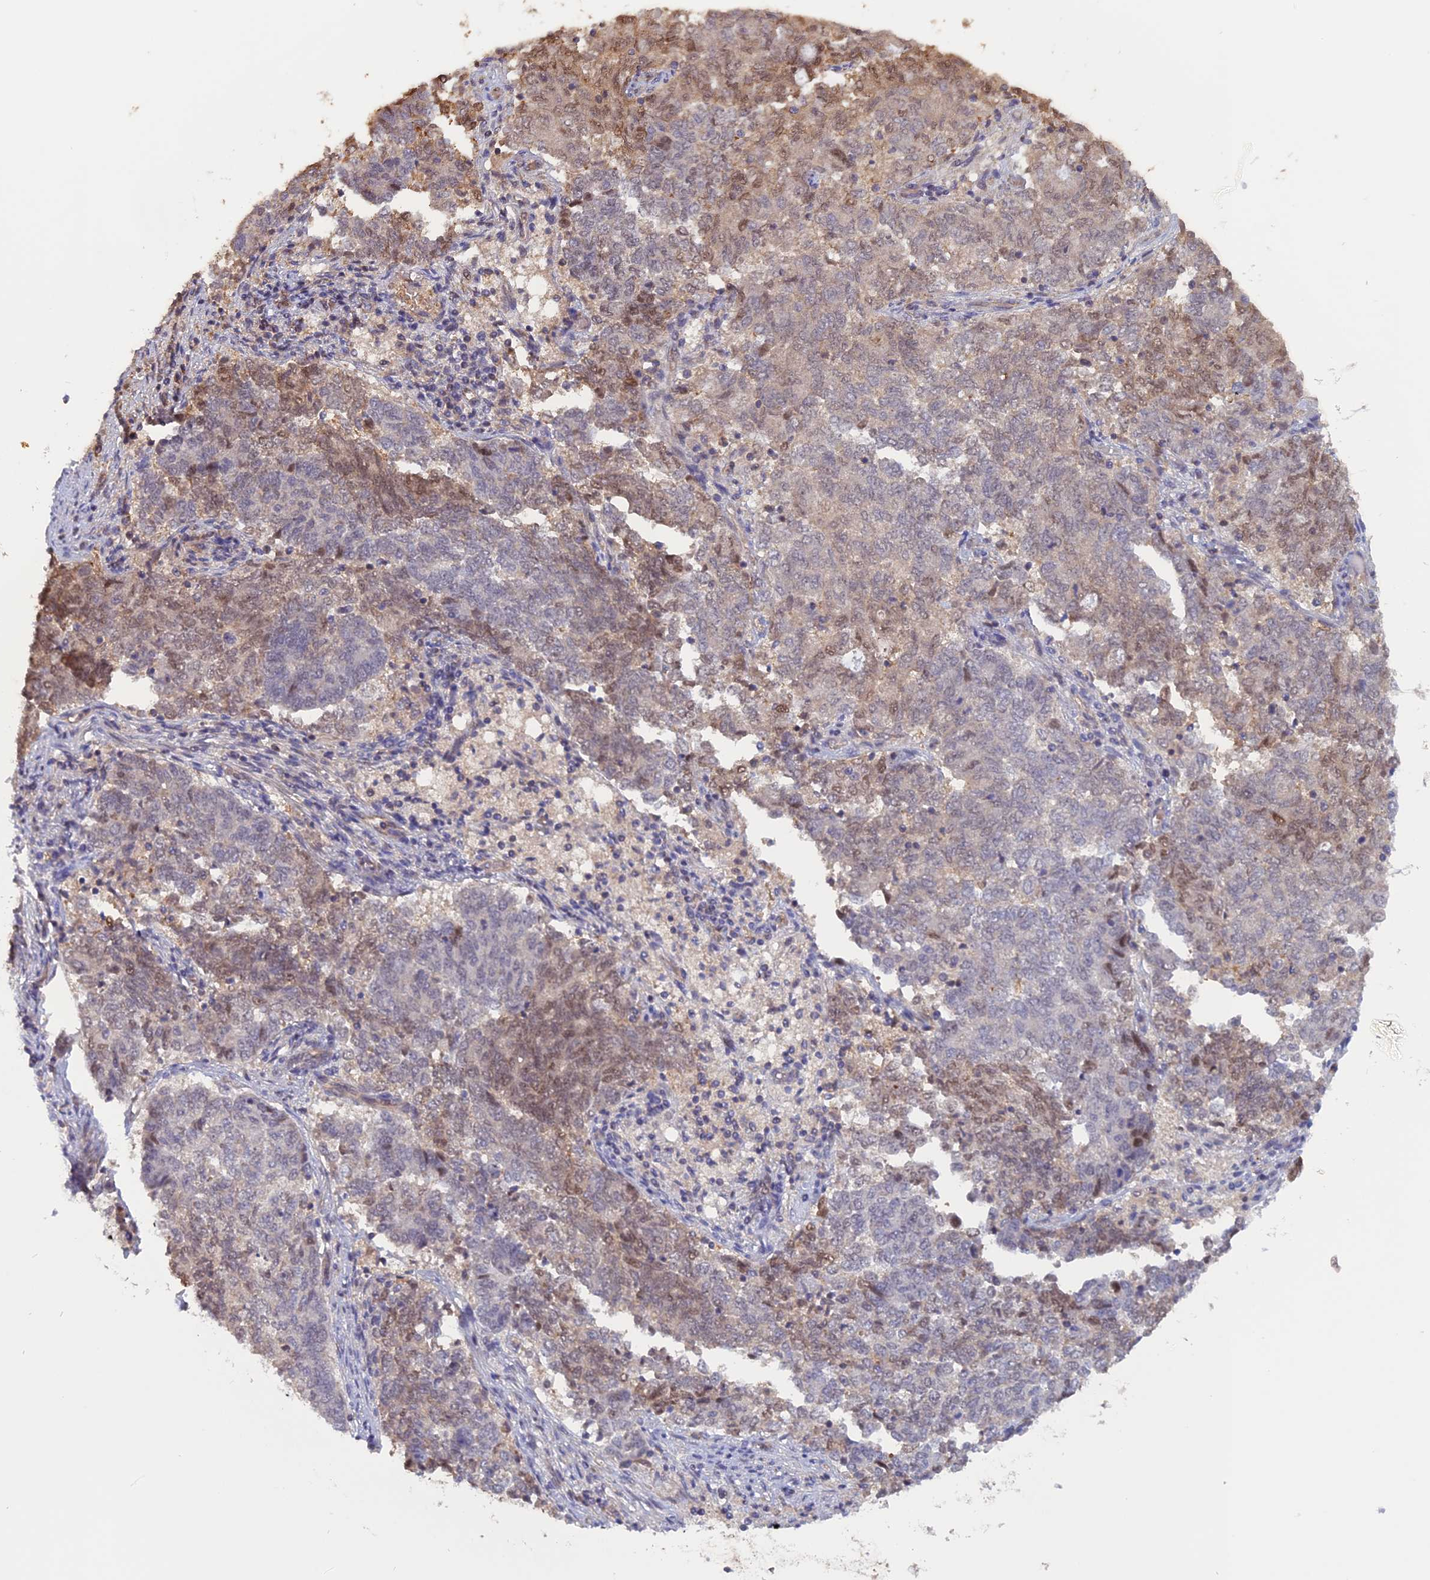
{"staining": {"intensity": "moderate", "quantity": "<25%", "location": "nuclear"}, "tissue": "endometrial cancer", "cell_type": "Tumor cells", "image_type": "cancer", "snomed": [{"axis": "morphology", "description": "Adenocarcinoma, NOS"}, {"axis": "topography", "description": "Endometrium"}], "caption": "Immunohistochemical staining of endometrial cancer displays moderate nuclear protein staining in approximately <25% of tumor cells.", "gene": "FAM98C", "patient": {"sex": "female", "age": 80}}